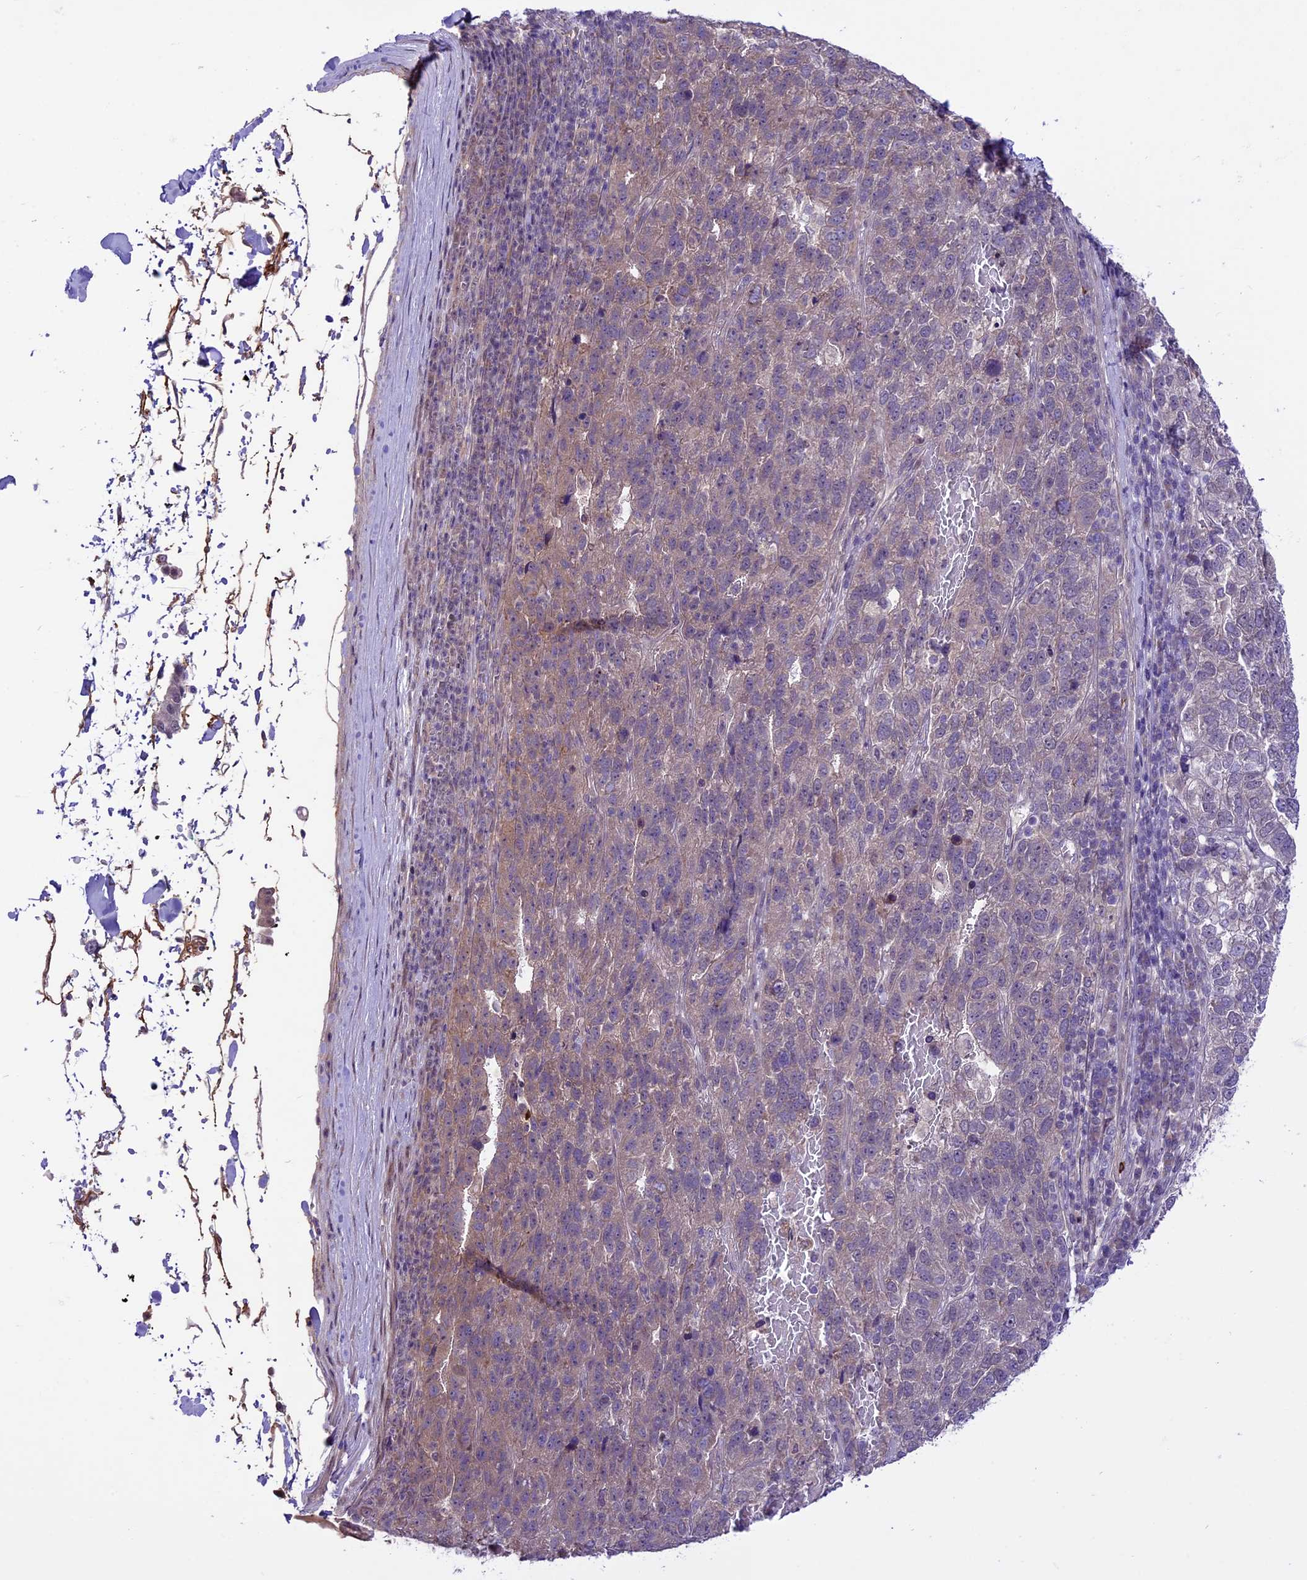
{"staining": {"intensity": "weak", "quantity": "<25%", "location": "cytoplasmic/membranous"}, "tissue": "pancreatic cancer", "cell_type": "Tumor cells", "image_type": "cancer", "snomed": [{"axis": "morphology", "description": "Adenocarcinoma, NOS"}, {"axis": "topography", "description": "Pancreas"}], "caption": "Immunohistochemical staining of pancreatic adenocarcinoma demonstrates no significant staining in tumor cells.", "gene": "SPRED1", "patient": {"sex": "female", "age": 61}}